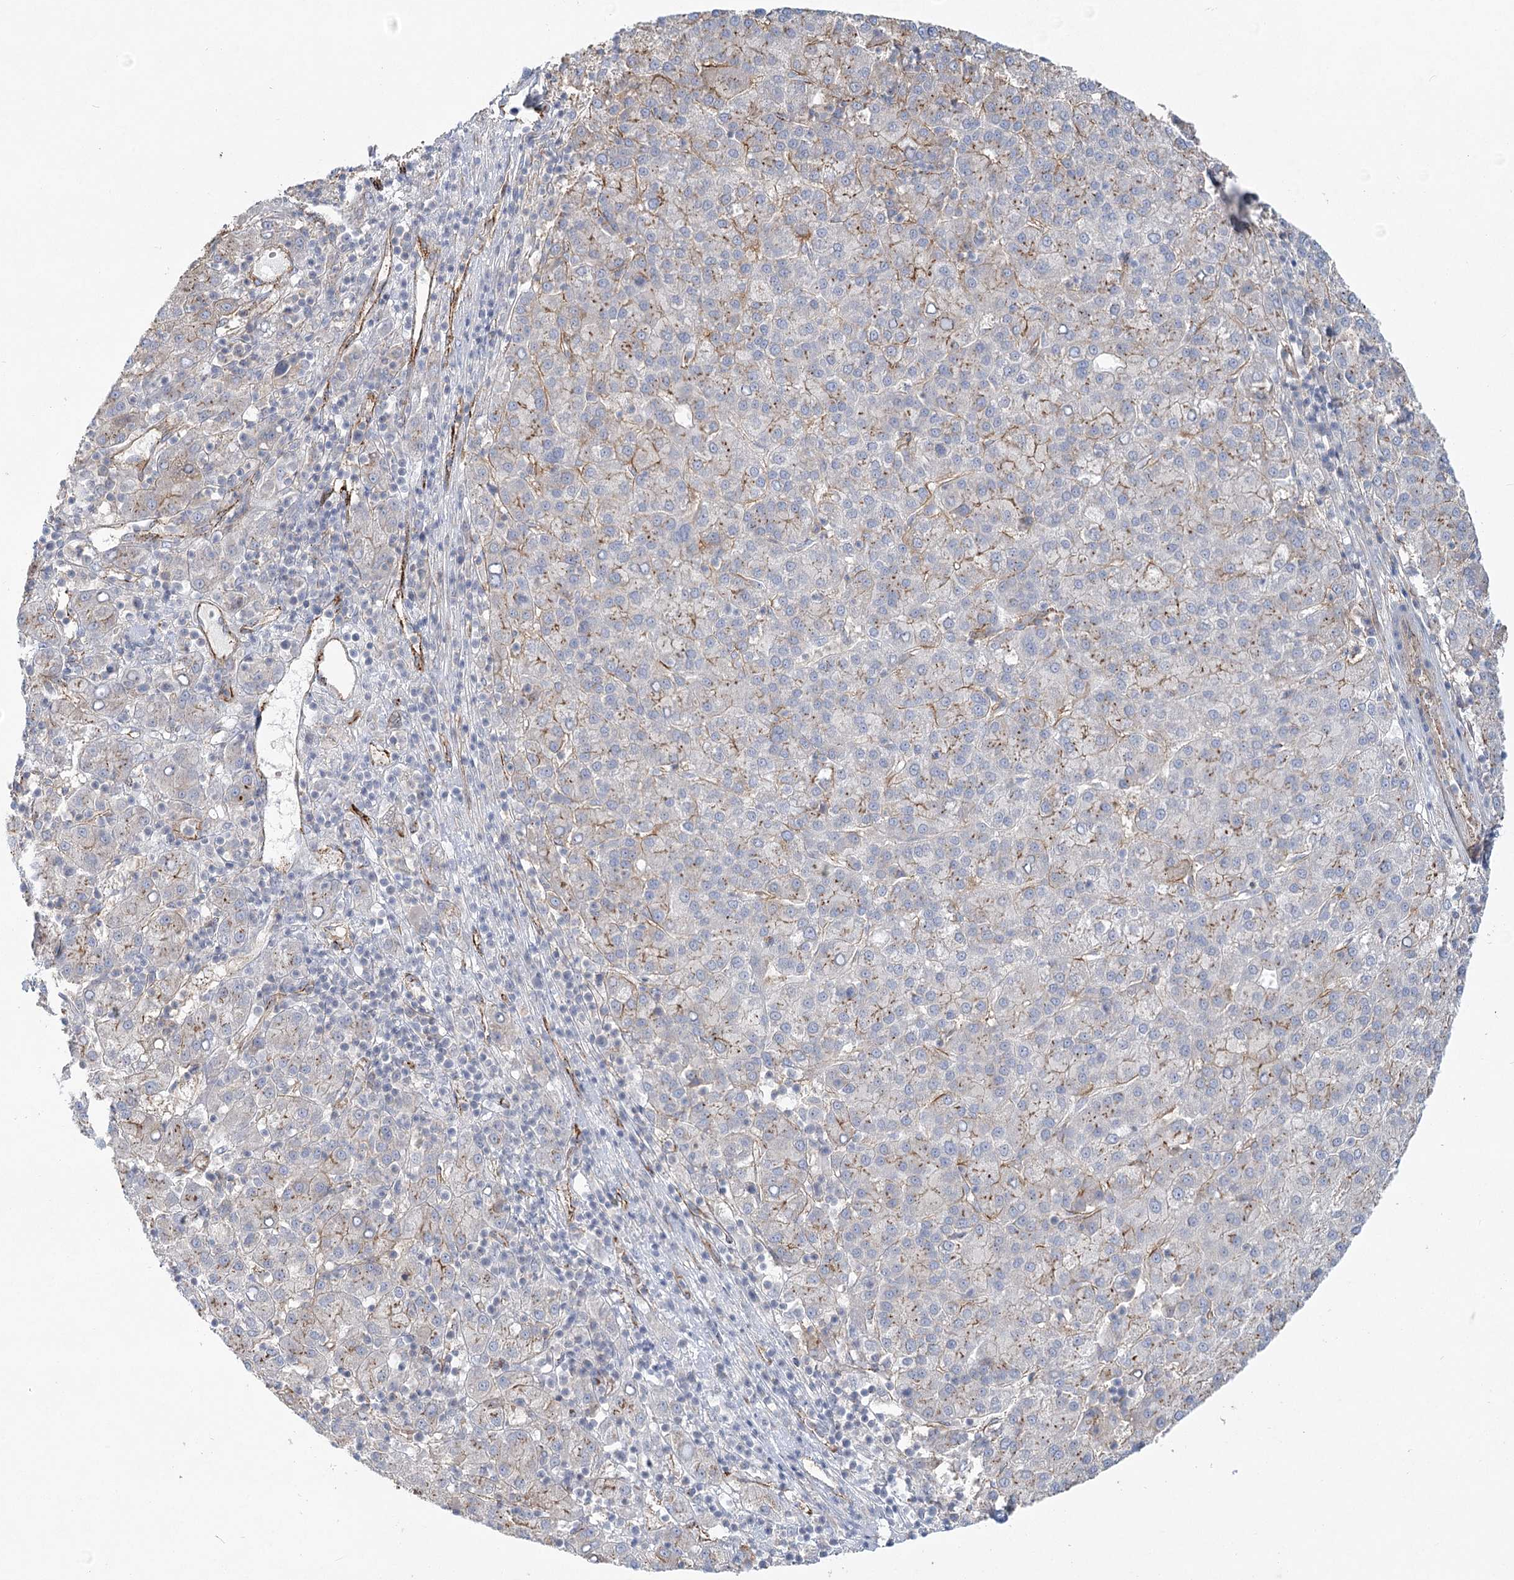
{"staining": {"intensity": "weak", "quantity": "<25%", "location": "cytoplasmic/membranous"}, "tissue": "liver cancer", "cell_type": "Tumor cells", "image_type": "cancer", "snomed": [{"axis": "morphology", "description": "Carcinoma, Hepatocellular, NOS"}, {"axis": "topography", "description": "Liver"}], "caption": "This is a histopathology image of IHC staining of liver cancer (hepatocellular carcinoma), which shows no expression in tumor cells.", "gene": "KBTBD4", "patient": {"sex": "female", "age": 58}}